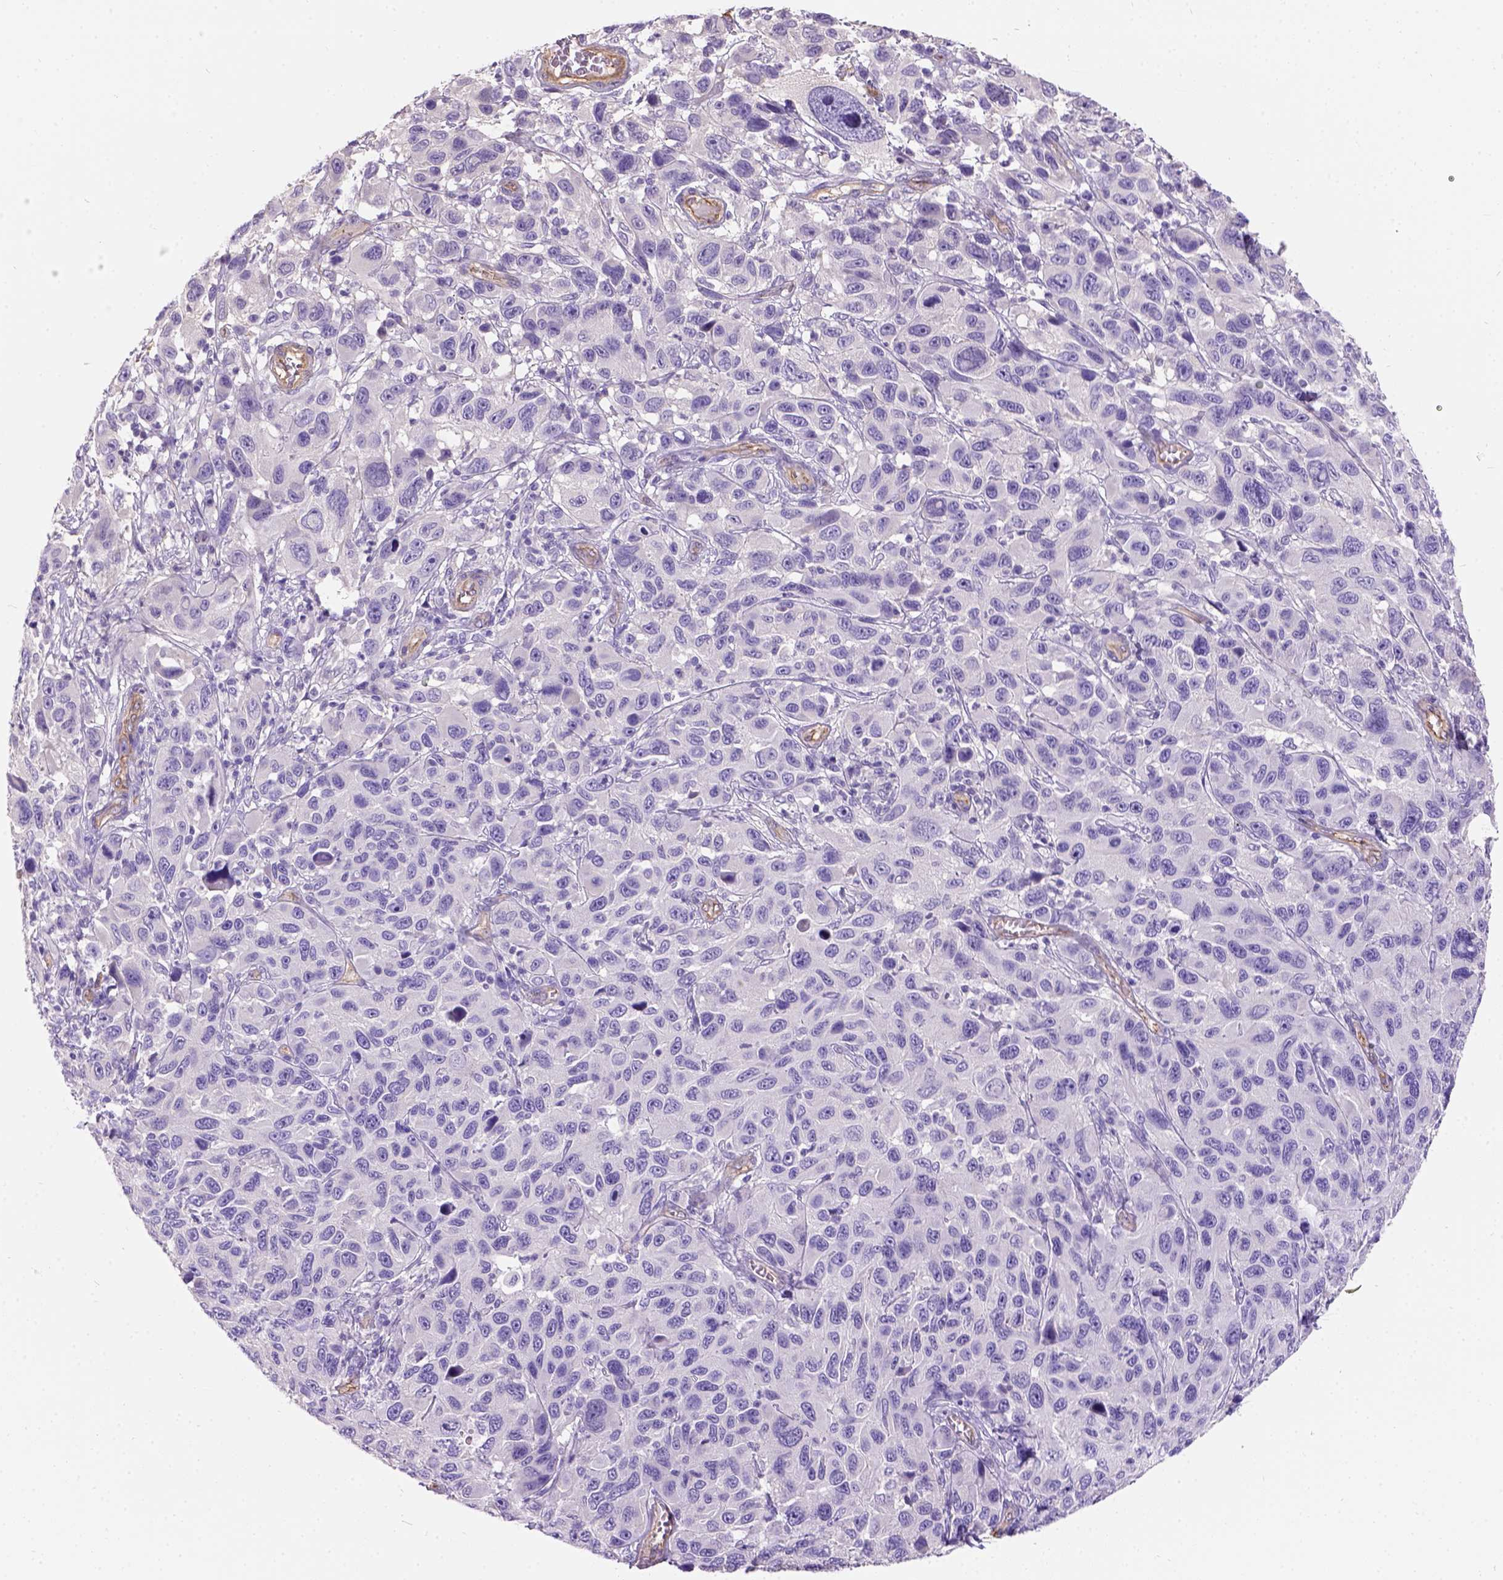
{"staining": {"intensity": "negative", "quantity": "none", "location": "none"}, "tissue": "melanoma", "cell_type": "Tumor cells", "image_type": "cancer", "snomed": [{"axis": "morphology", "description": "Malignant melanoma, NOS"}, {"axis": "topography", "description": "Skin"}], "caption": "Tumor cells show no significant protein staining in malignant melanoma.", "gene": "PHF7", "patient": {"sex": "male", "age": 53}}